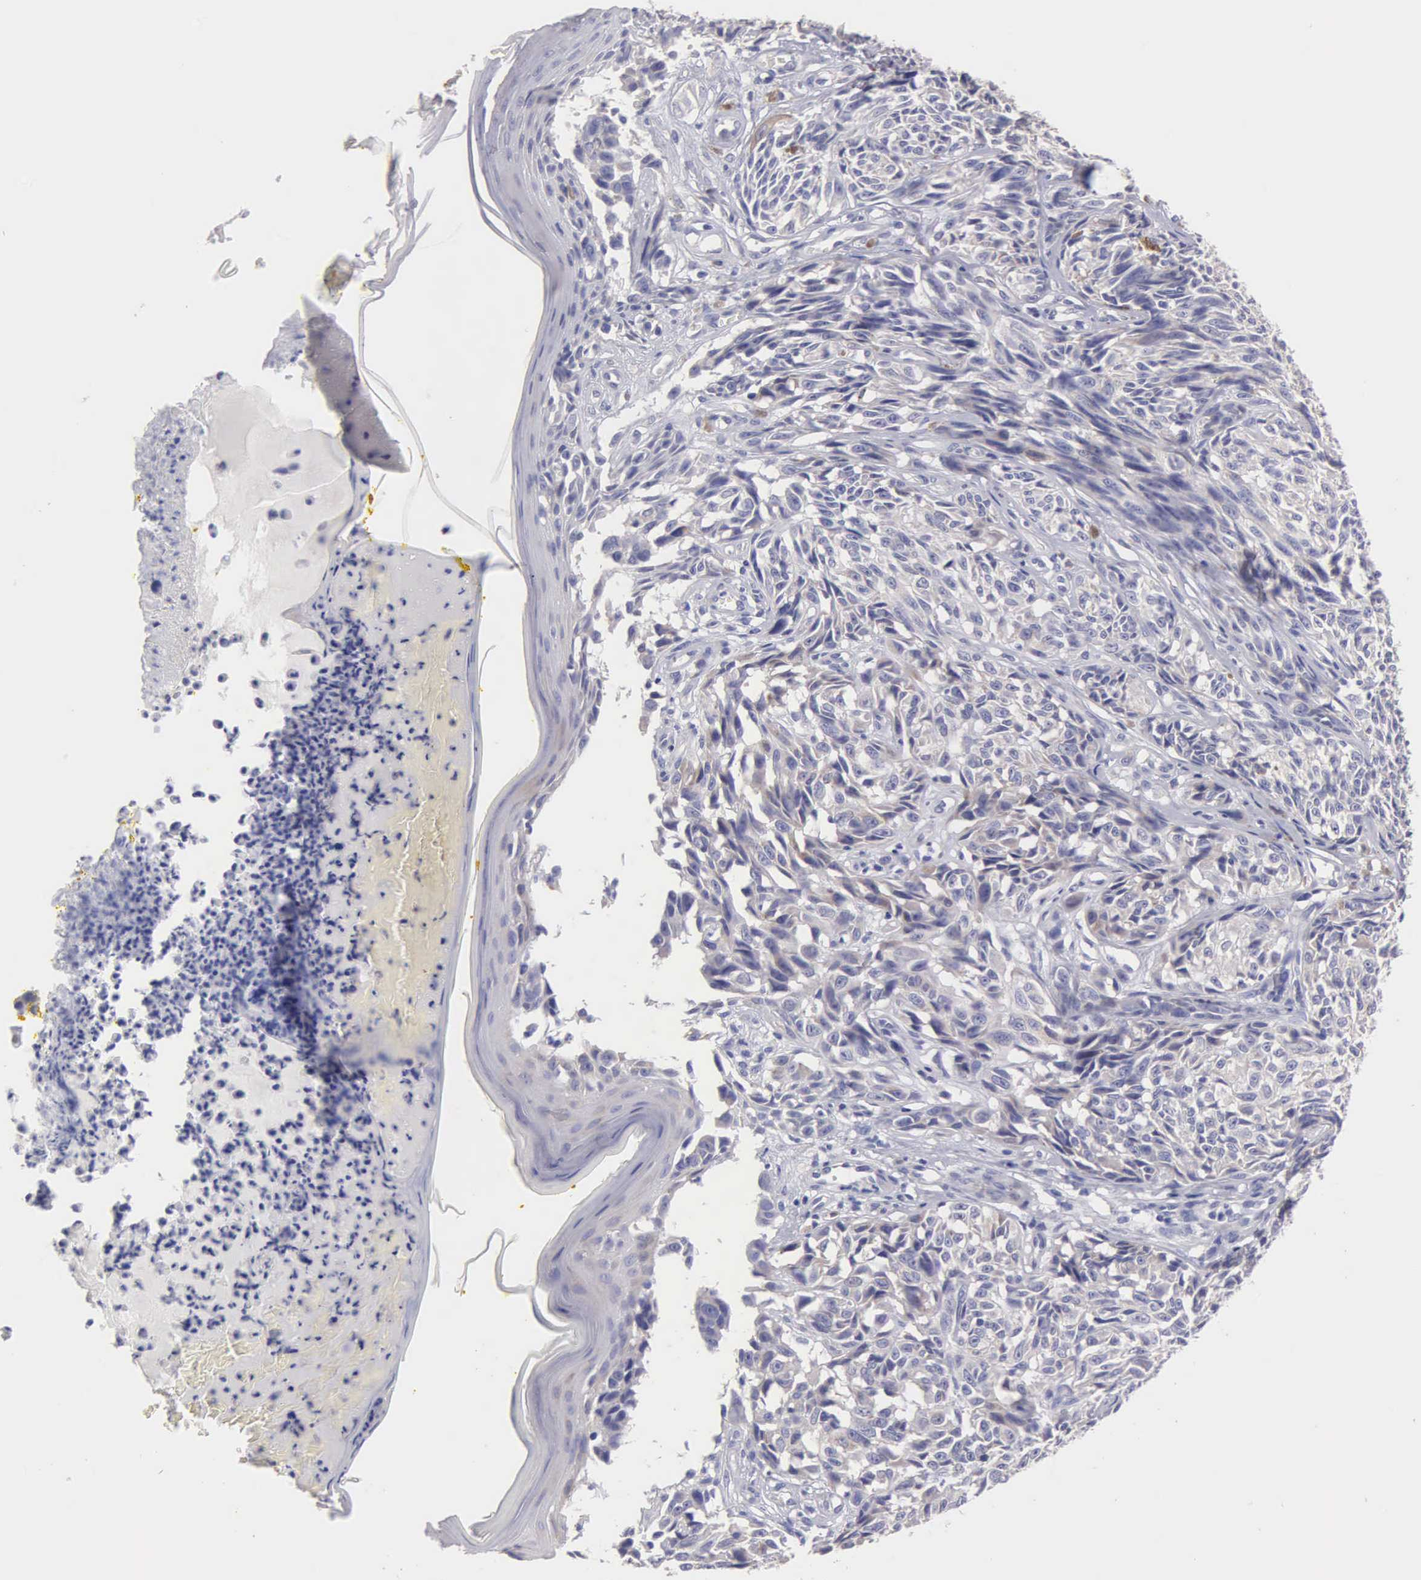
{"staining": {"intensity": "negative", "quantity": "none", "location": "none"}, "tissue": "melanoma", "cell_type": "Tumor cells", "image_type": "cancer", "snomed": [{"axis": "morphology", "description": "Malignant melanoma, NOS"}, {"axis": "topography", "description": "Skin"}], "caption": "The immunohistochemistry (IHC) image has no significant positivity in tumor cells of malignant melanoma tissue.", "gene": "APP", "patient": {"sex": "male", "age": 67}}